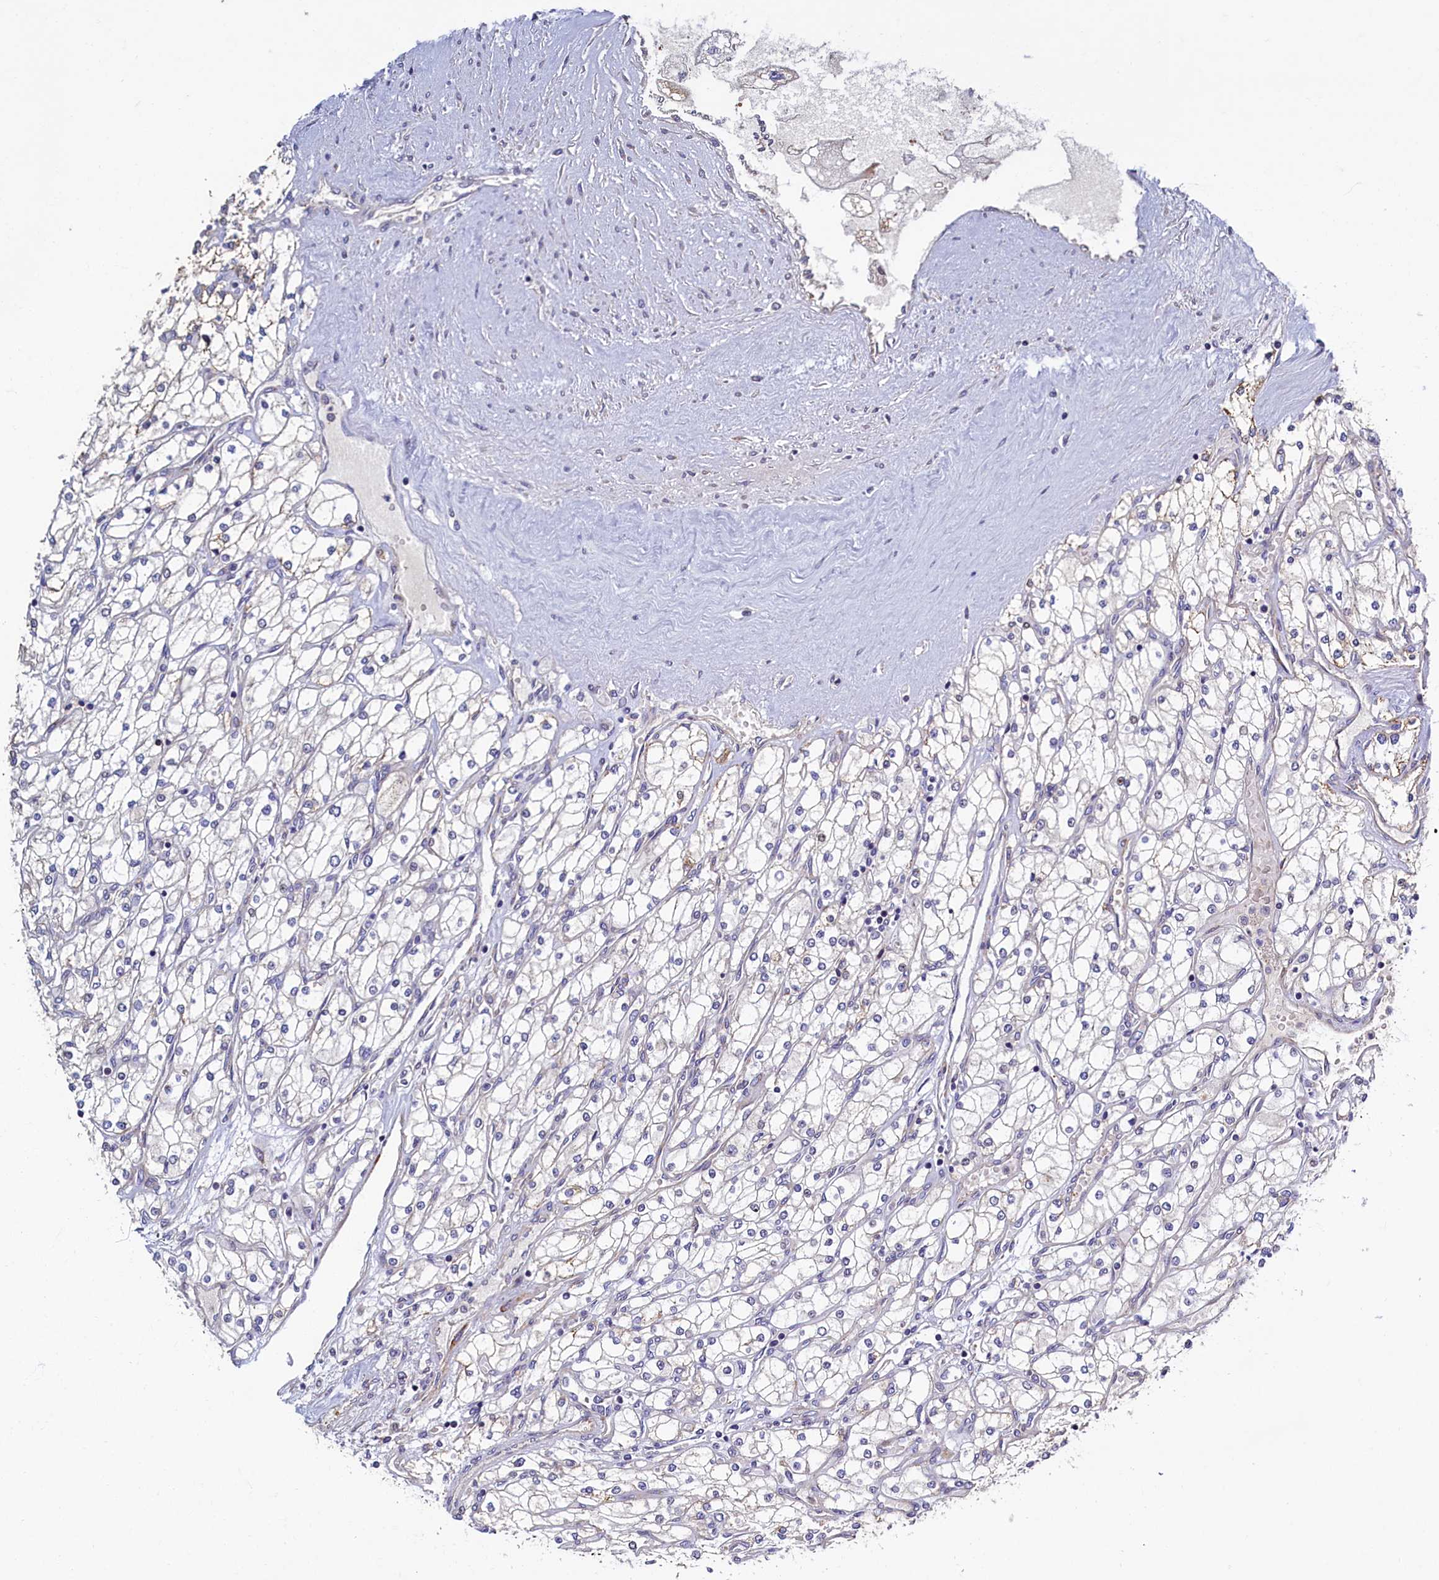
{"staining": {"intensity": "negative", "quantity": "none", "location": "none"}, "tissue": "renal cancer", "cell_type": "Tumor cells", "image_type": "cancer", "snomed": [{"axis": "morphology", "description": "Adenocarcinoma, NOS"}, {"axis": "topography", "description": "Kidney"}], "caption": "This is an immunohistochemistry image of renal cancer. There is no expression in tumor cells.", "gene": "SLC16A14", "patient": {"sex": "male", "age": 80}}